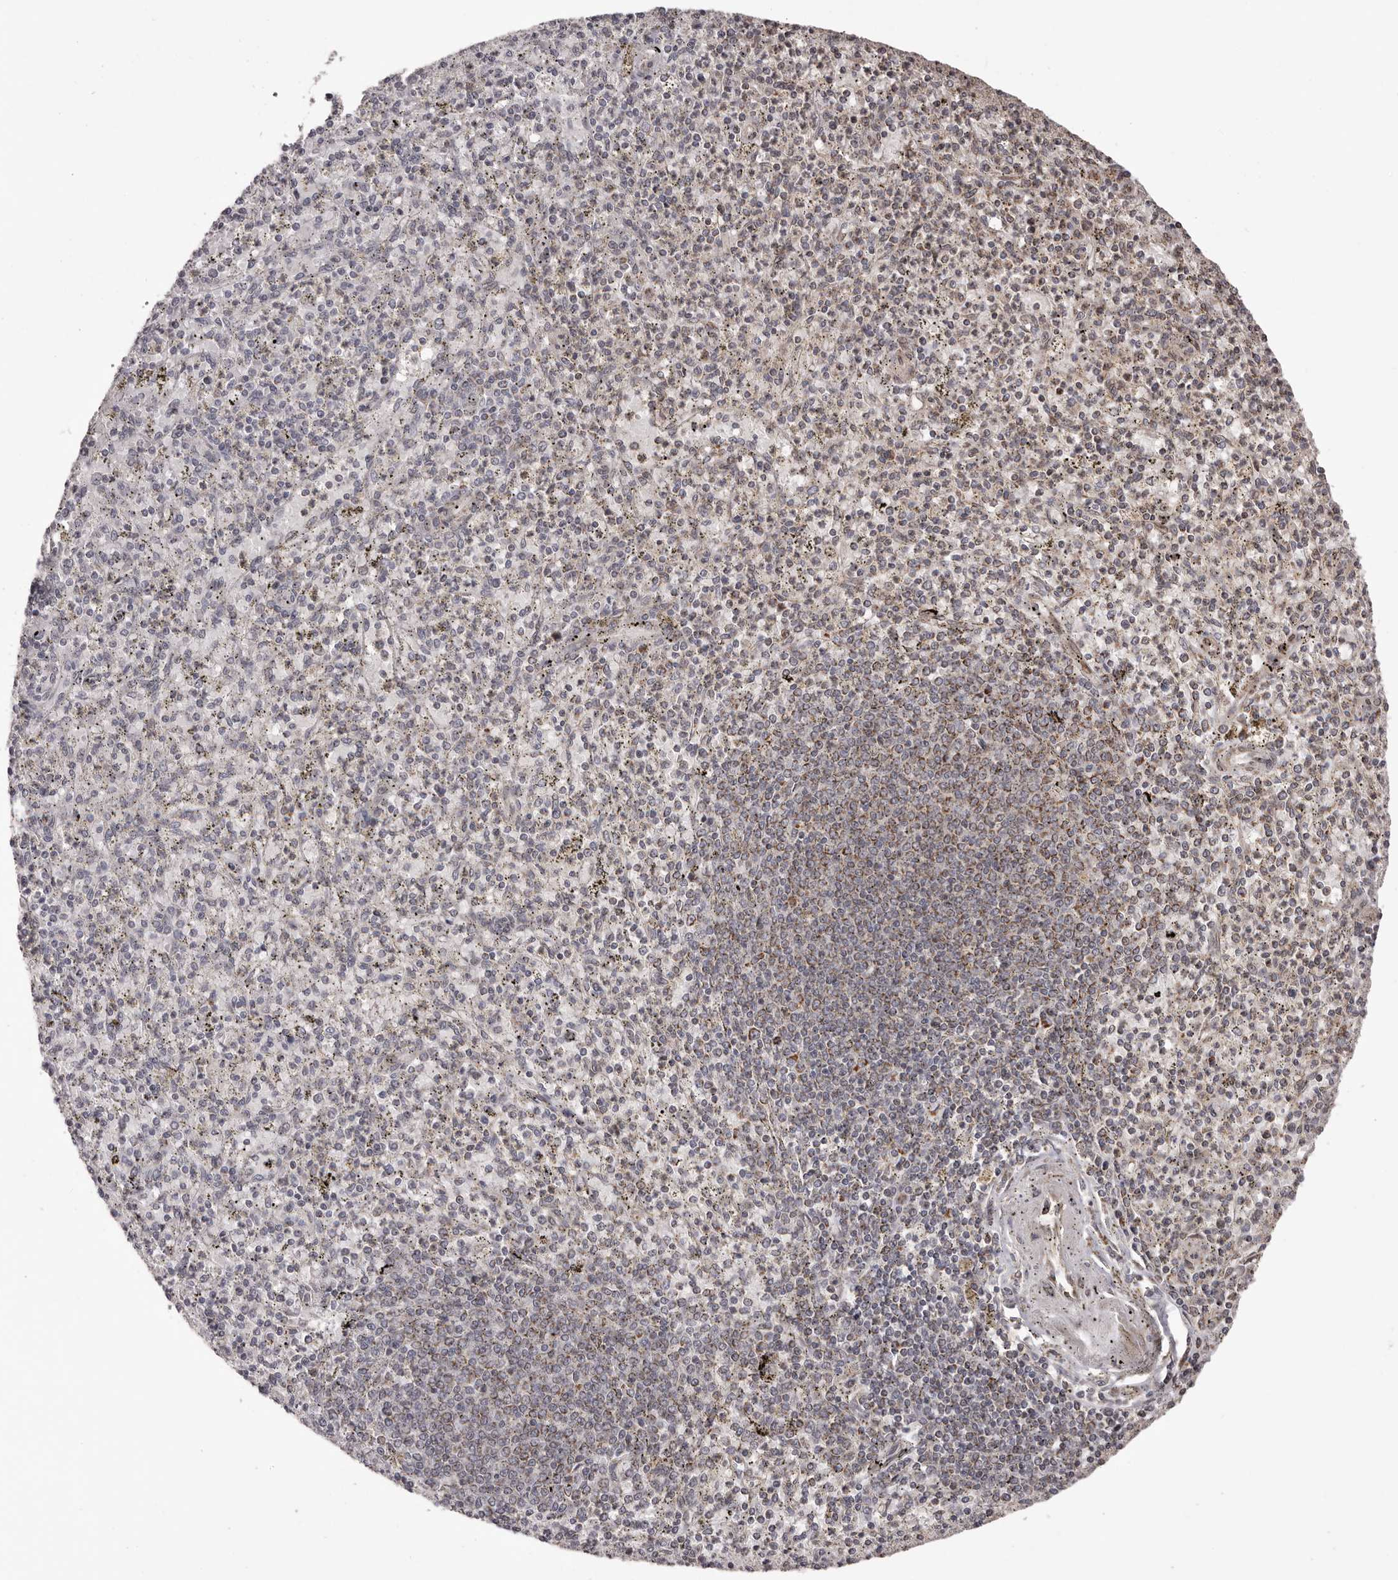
{"staining": {"intensity": "moderate", "quantity": "25%-75%", "location": "cytoplasmic/membranous"}, "tissue": "spleen", "cell_type": "Cells in red pulp", "image_type": "normal", "snomed": [{"axis": "morphology", "description": "Normal tissue, NOS"}, {"axis": "topography", "description": "Spleen"}], "caption": "IHC of unremarkable spleen reveals medium levels of moderate cytoplasmic/membranous expression in approximately 25%-75% of cells in red pulp. The protein is shown in brown color, while the nuclei are stained blue.", "gene": "CHRM2", "patient": {"sex": "male", "age": 72}}